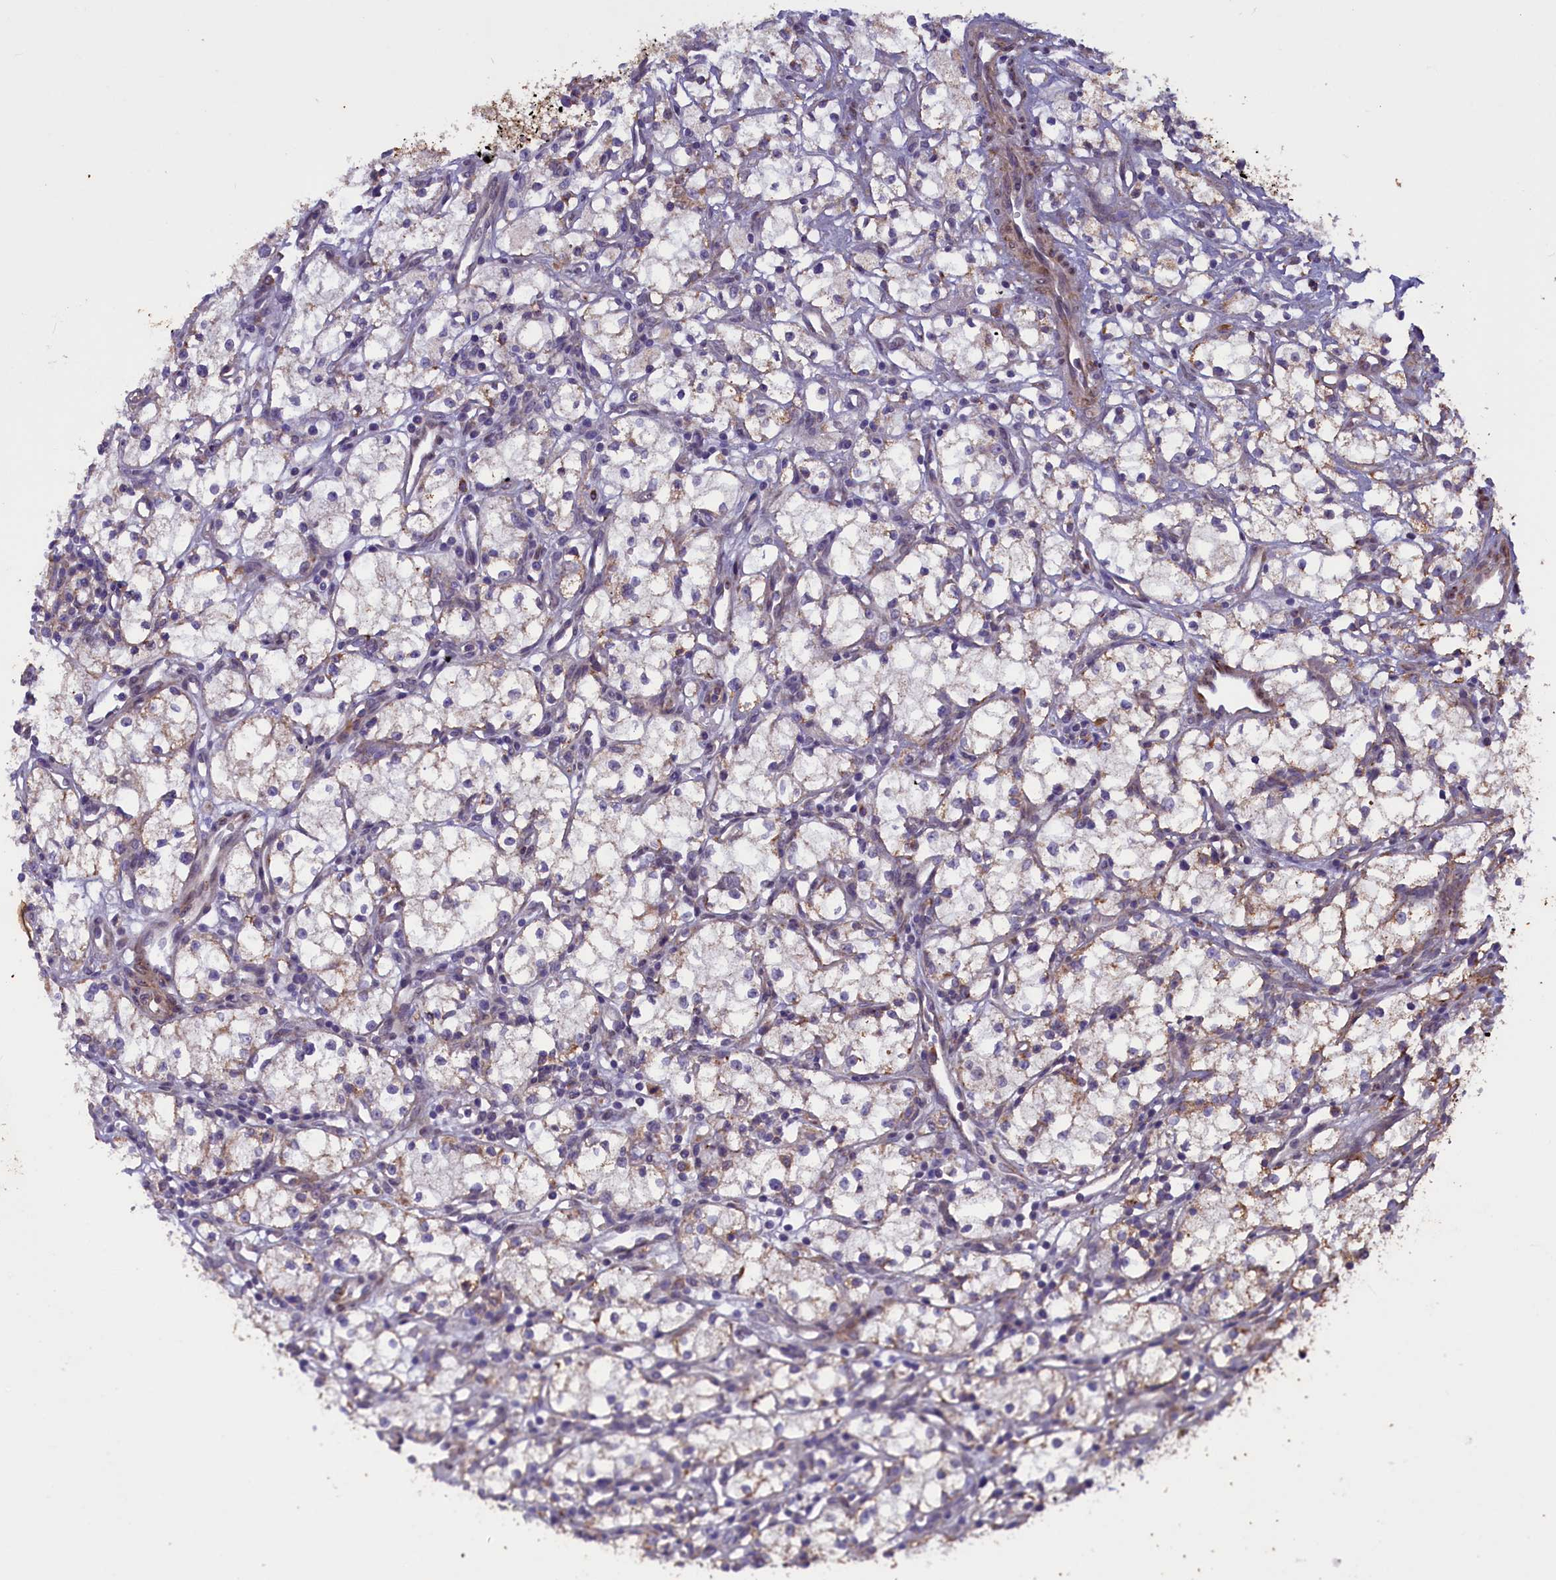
{"staining": {"intensity": "weak", "quantity": "<25%", "location": "cytoplasmic/membranous"}, "tissue": "renal cancer", "cell_type": "Tumor cells", "image_type": "cancer", "snomed": [{"axis": "morphology", "description": "Adenocarcinoma, NOS"}, {"axis": "topography", "description": "Kidney"}], "caption": "Immunohistochemistry micrograph of human renal cancer (adenocarcinoma) stained for a protein (brown), which exhibits no positivity in tumor cells. The staining is performed using DAB brown chromogen with nuclei counter-stained in using hematoxylin.", "gene": "ACAD8", "patient": {"sex": "male", "age": 59}}